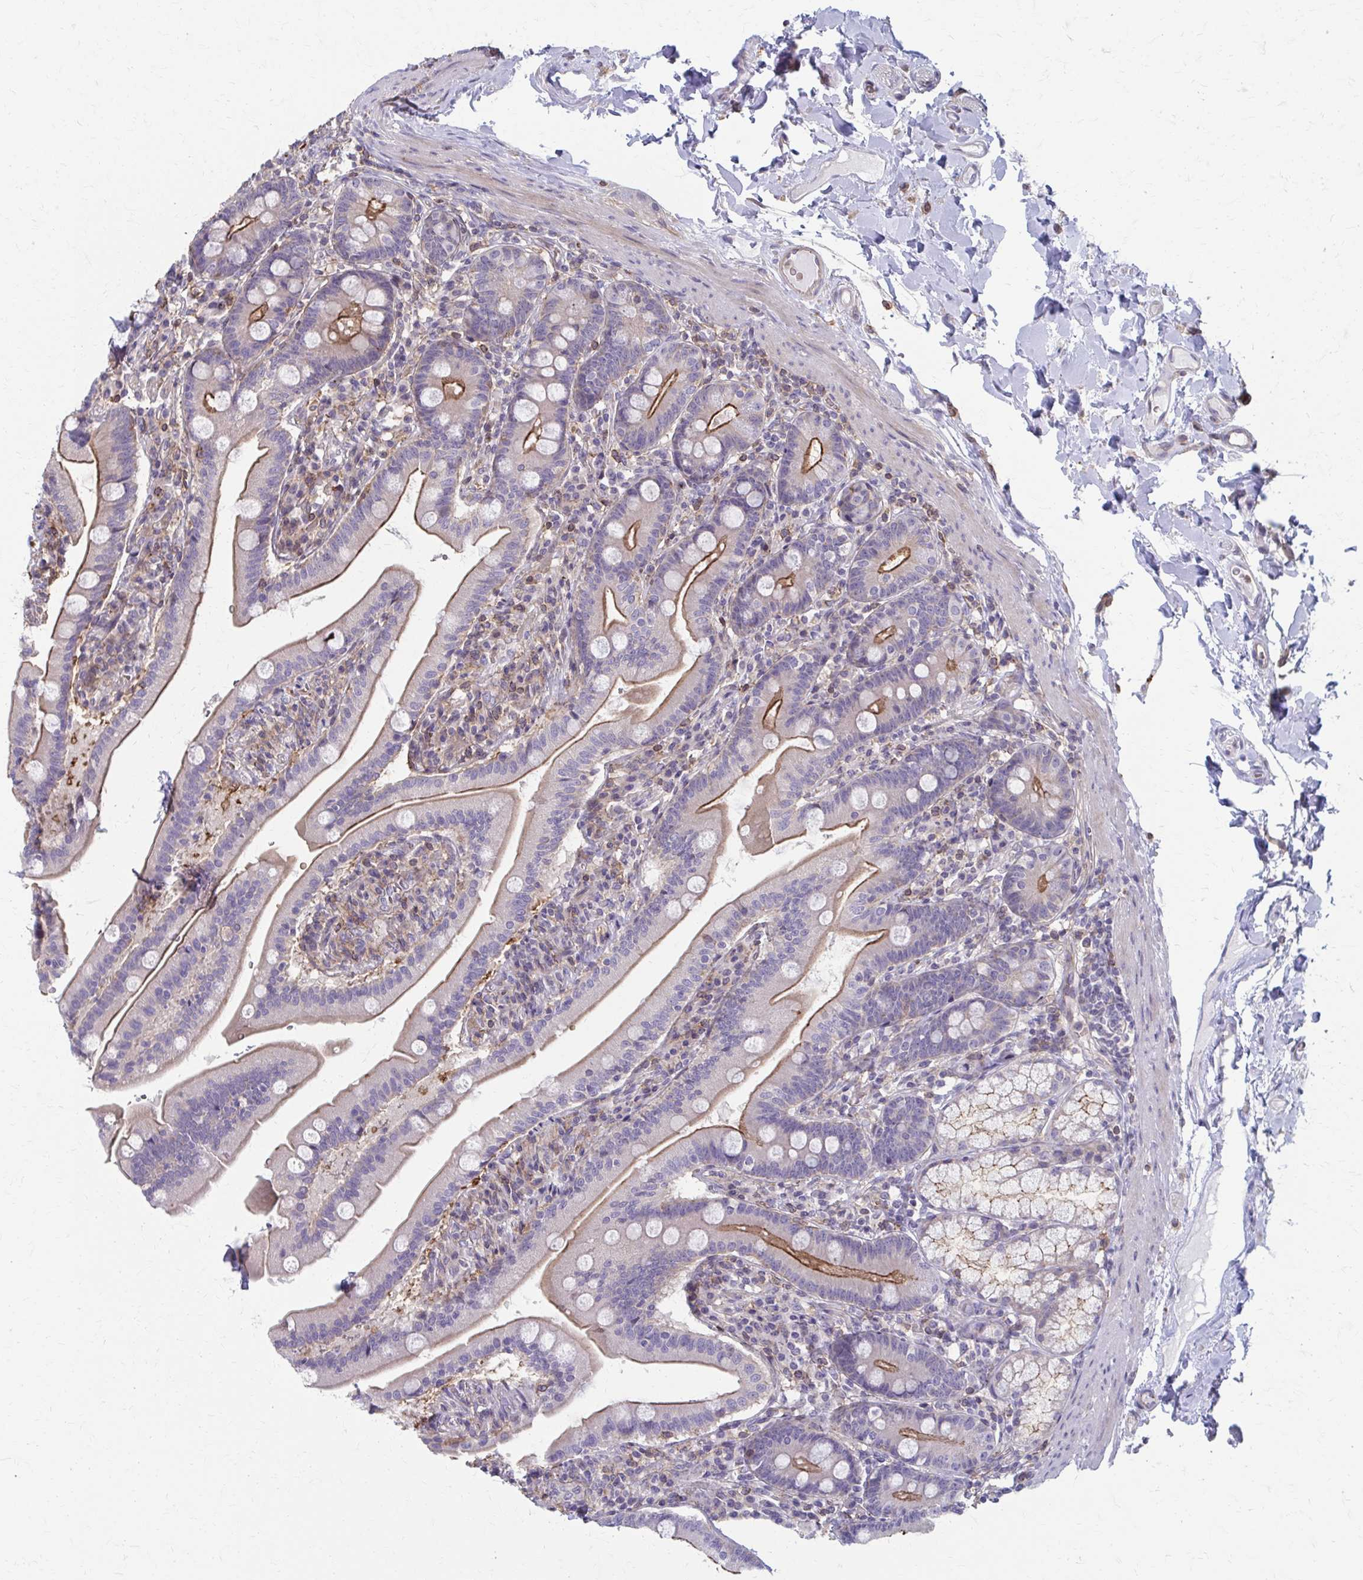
{"staining": {"intensity": "moderate", "quantity": "25%-75%", "location": "cytoplasmic/membranous"}, "tissue": "duodenum", "cell_type": "Glandular cells", "image_type": "normal", "snomed": [{"axis": "morphology", "description": "Normal tissue, NOS"}, {"axis": "topography", "description": "Duodenum"}], "caption": "Immunohistochemistry of unremarkable human duodenum displays medium levels of moderate cytoplasmic/membranous staining in approximately 25%-75% of glandular cells.", "gene": "MMP14", "patient": {"sex": "female", "age": 67}}